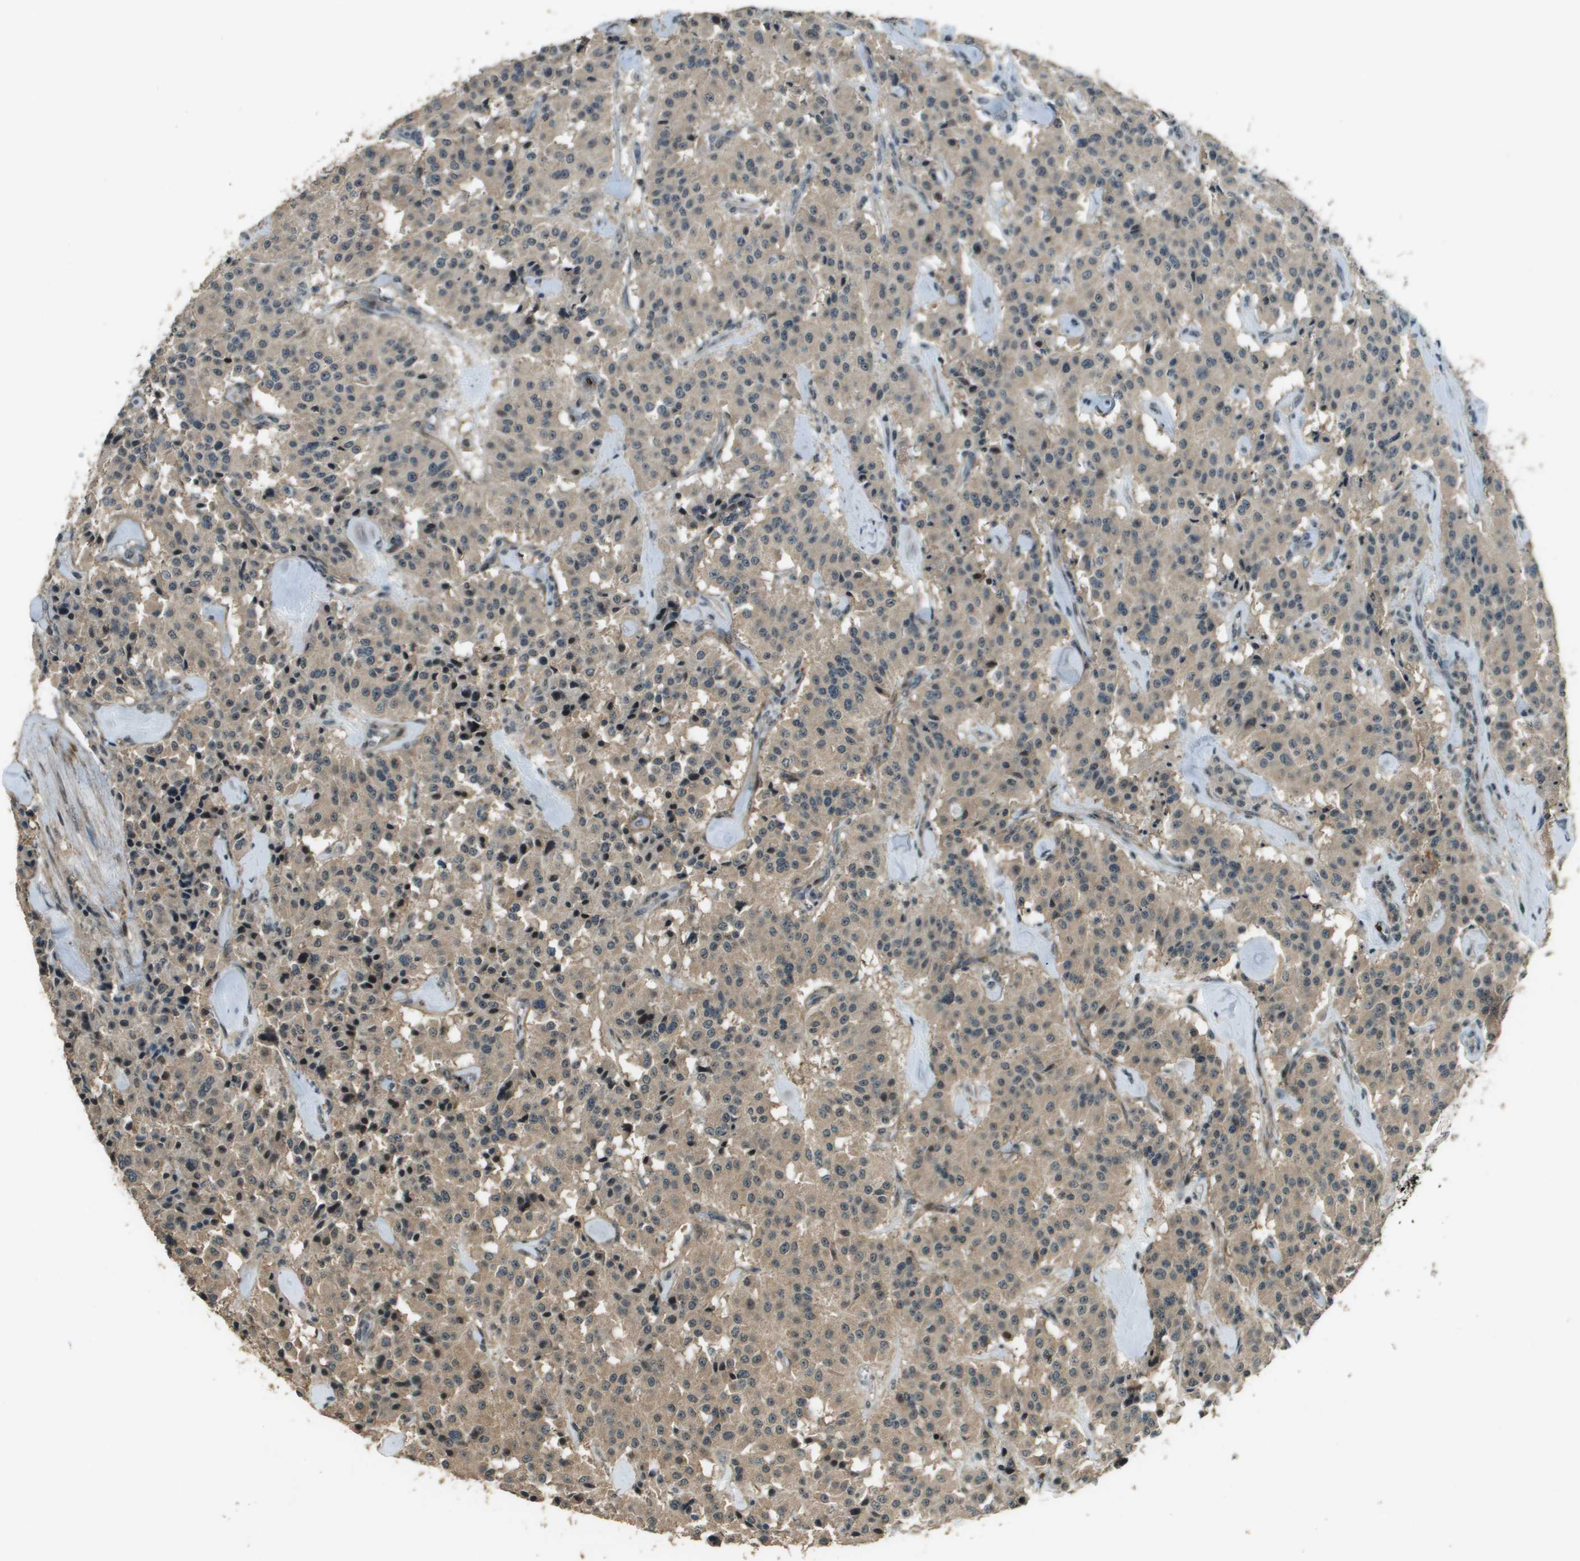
{"staining": {"intensity": "moderate", "quantity": ">75%", "location": "cytoplasmic/membranous"}, "tissue": "carcinoid", "cell_type": "Tumor cells", "image_type": "cancer", "snomed": [{"axis": "morphology", "description": "Carcinoid, malignant, NOS"}, {"axis": "topography", "description": "Lung"}], "caption": "A high-resolution photomicrograph shows immunohistochemistry staining of carcinoid, which displays moderate cytoplasmic/membranous staining in approximately >75% of tumor cells. The protein of interest is shown in brown color, while the nuclei are stained blue.", "gene": "SDC3", "patient": {"sex": "male", "age": 30}}